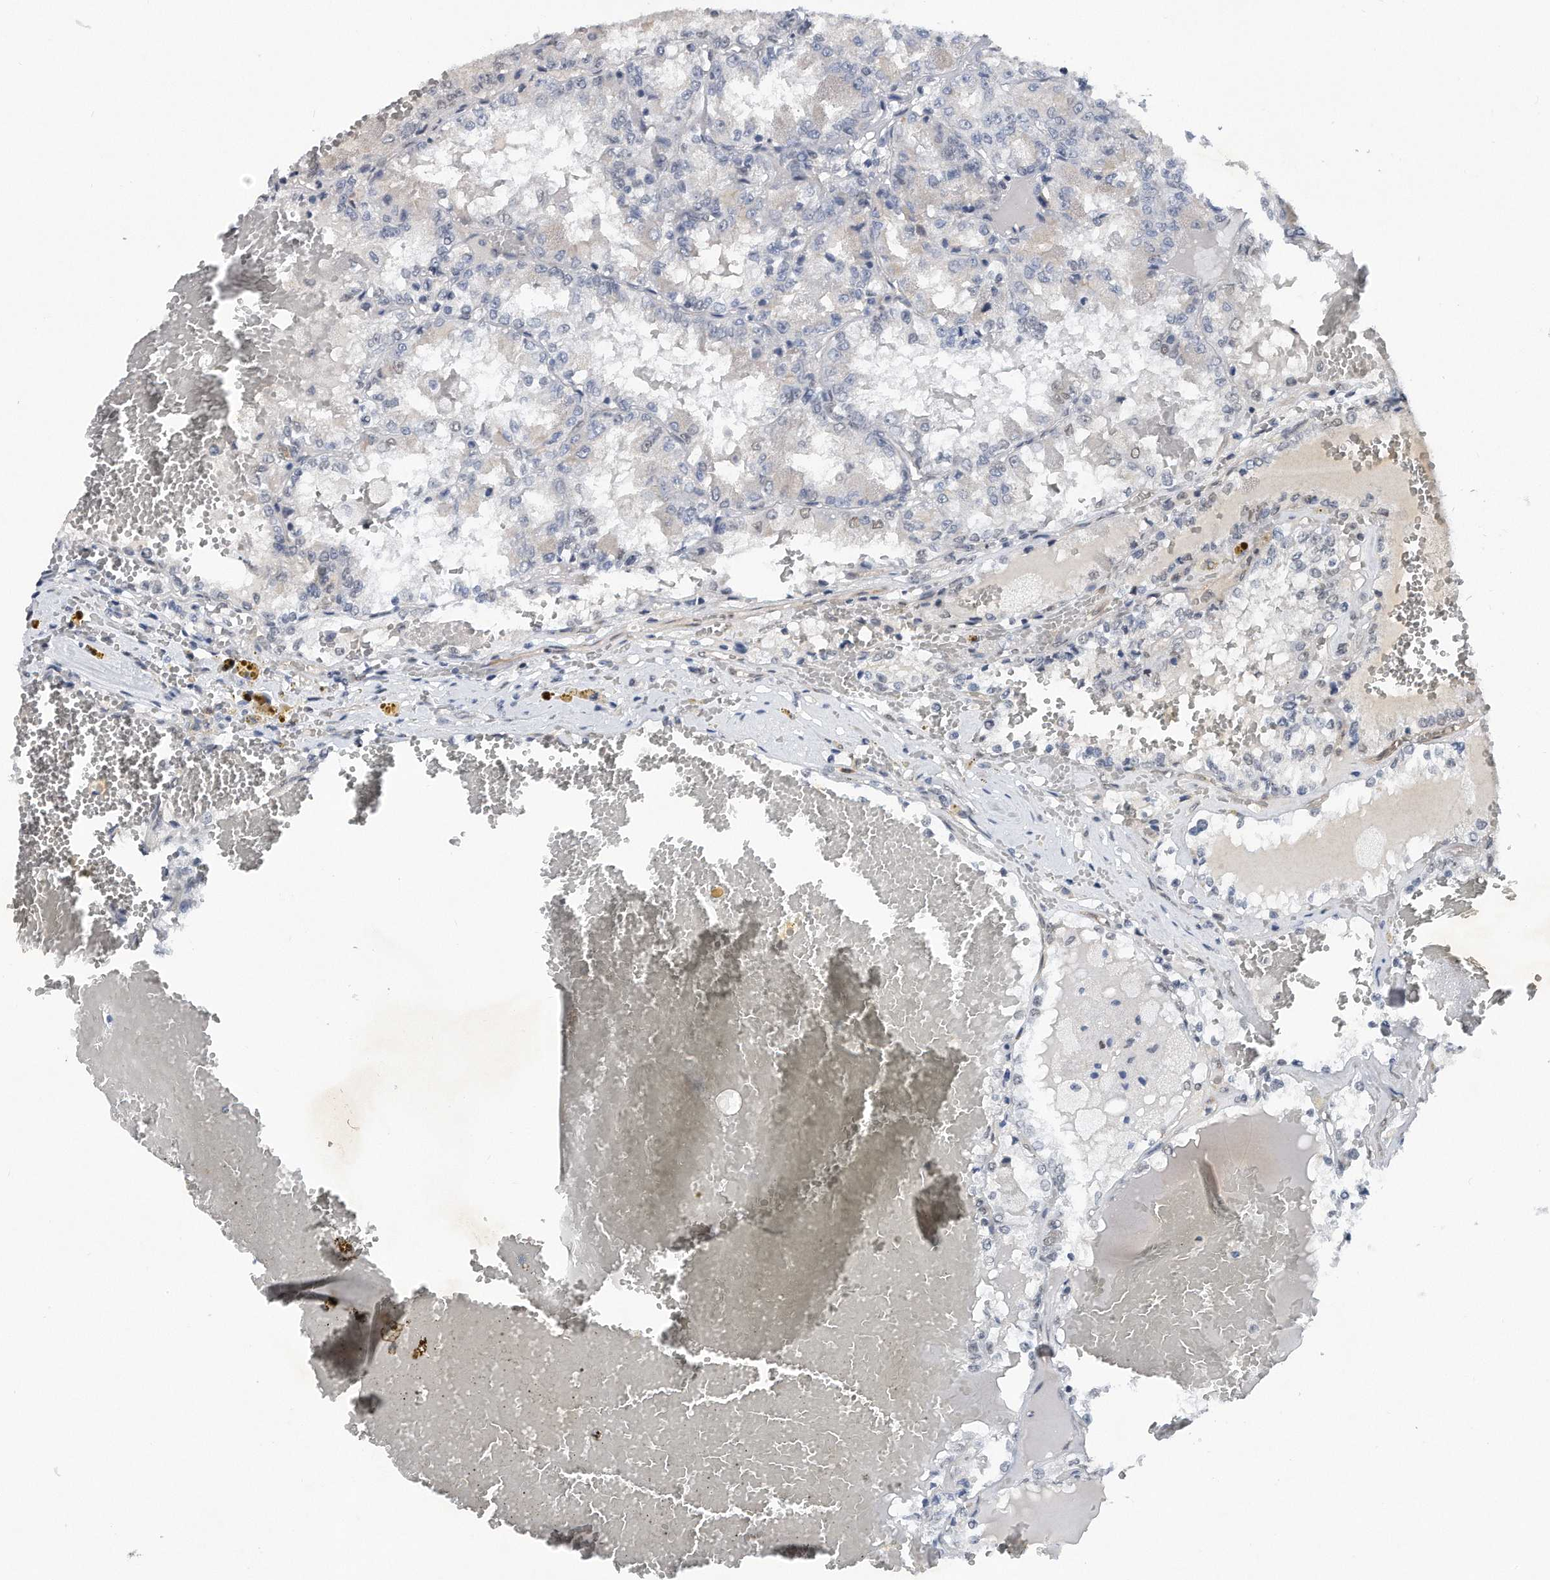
{"staining": {"intensity": "negative", "quantity": "none", "location": "none"}, "tissue": "renal cancer", "cell_type": "Tumor cells", "image_type": "cancer", "snomed": [{"axis": "morphology", "description": "Adenocarcinoma, NOS"}, {"axis": "topography", "description": "Kidney"}], "caption": "A high-resolution photomicrograph shows IHC staining of adenocarcinoma (renal), which reveals no significant expression in tumor cells. (DAB (3,3'-diaminobenzidine) immunohistochemistry with hematoxylin counter stain).", "gene": "TP53INP1", "patient": {"sex": "female", "age": 56}}